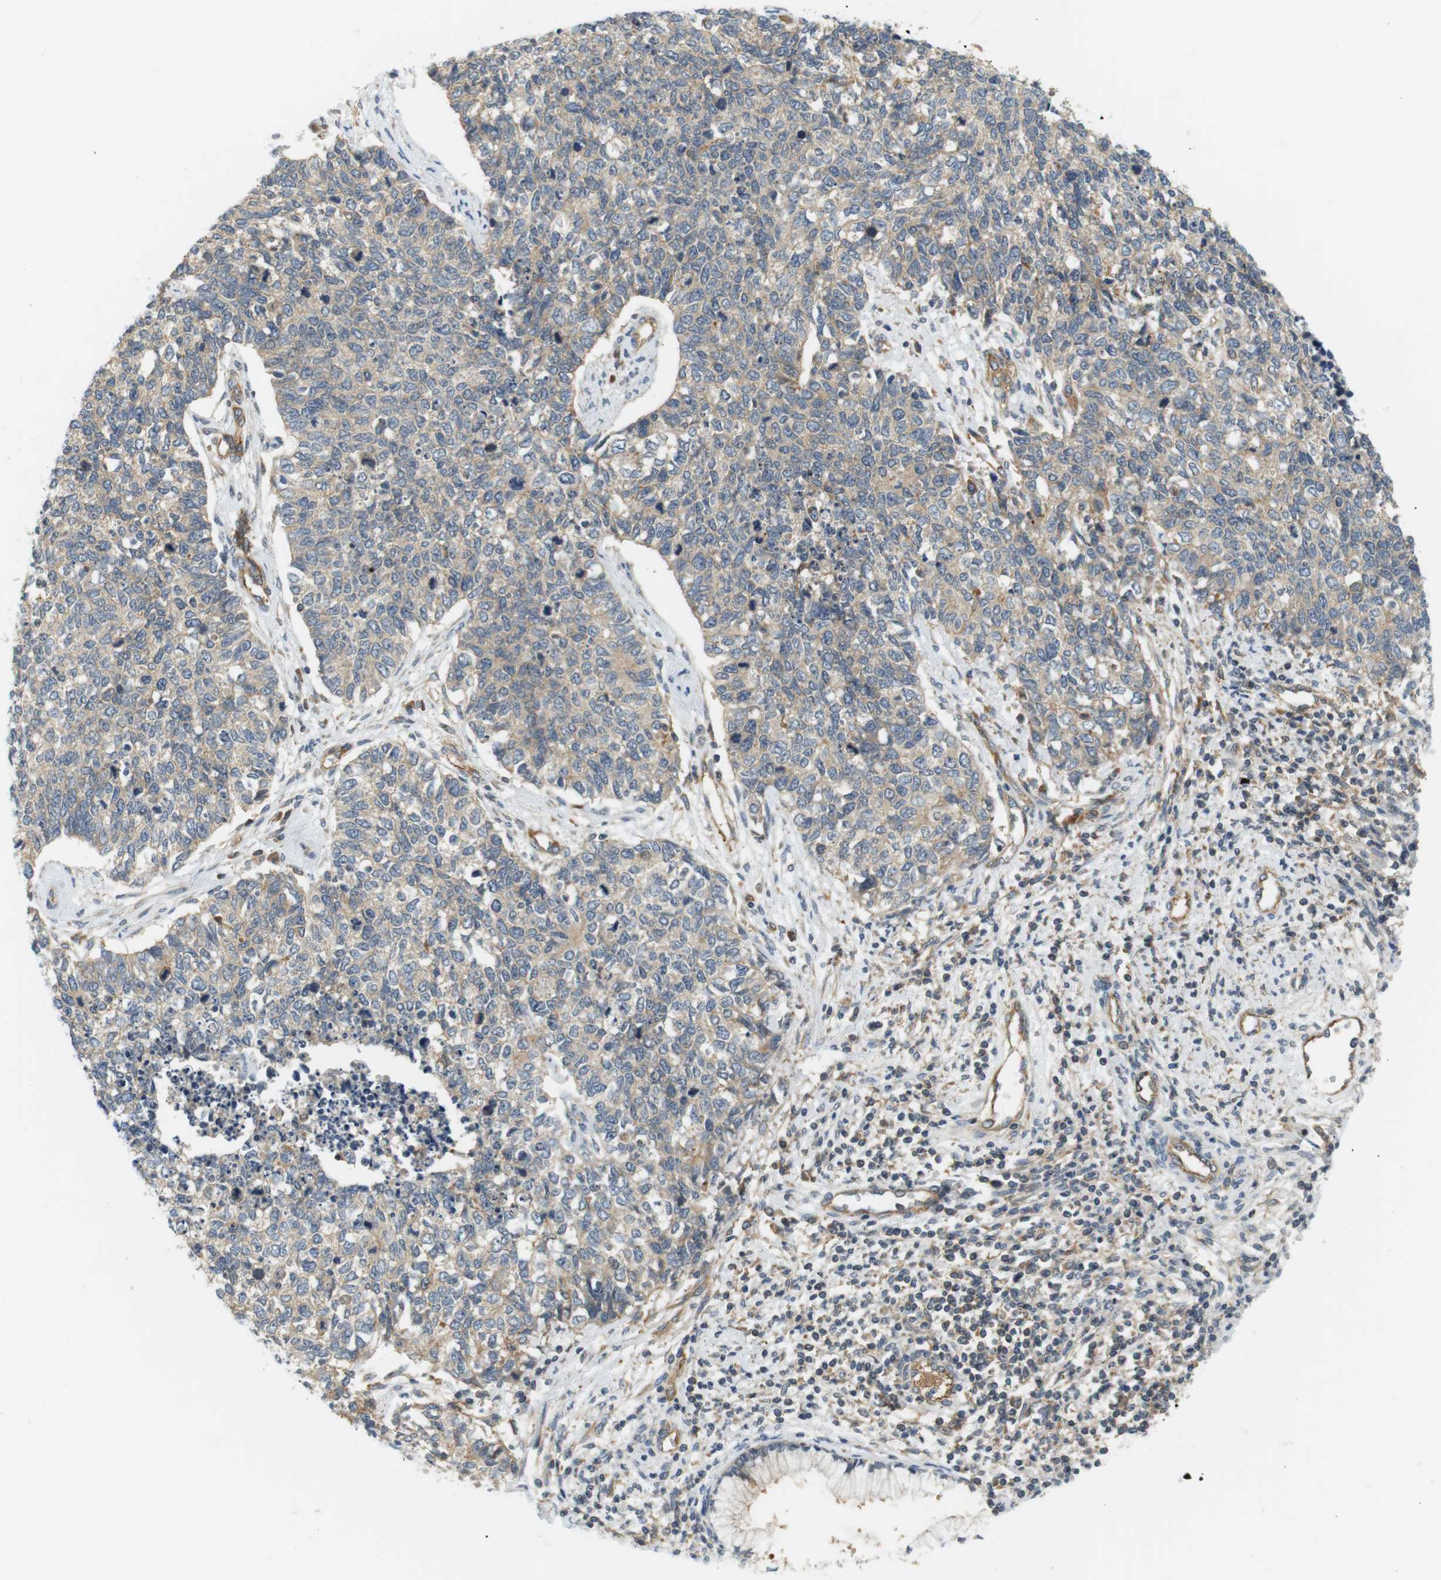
{"staining": {"intensity": "weak", "quantity": "25%-75%", "location": "cytoplasmic/membranous"}, "tissue": "cervical cancer", "cell_type": "Tumor cells", "image_type": "cancer", "snomed": [{"axis": "morphology", "description": "Squamous cell carcinoma, NOS"}, {"axis": "topography", "description": "Cervix"}], "caption": "The photomicrograph displays immunohistochemical staining of cervical cancer (squamous cell carcinoma). There is weak cytoplasmic/membranous expression is present in about 25%-75% of tumor cells.", "gene": "SH3GLB1", "patient": {"sex": "female", "age": 63}}